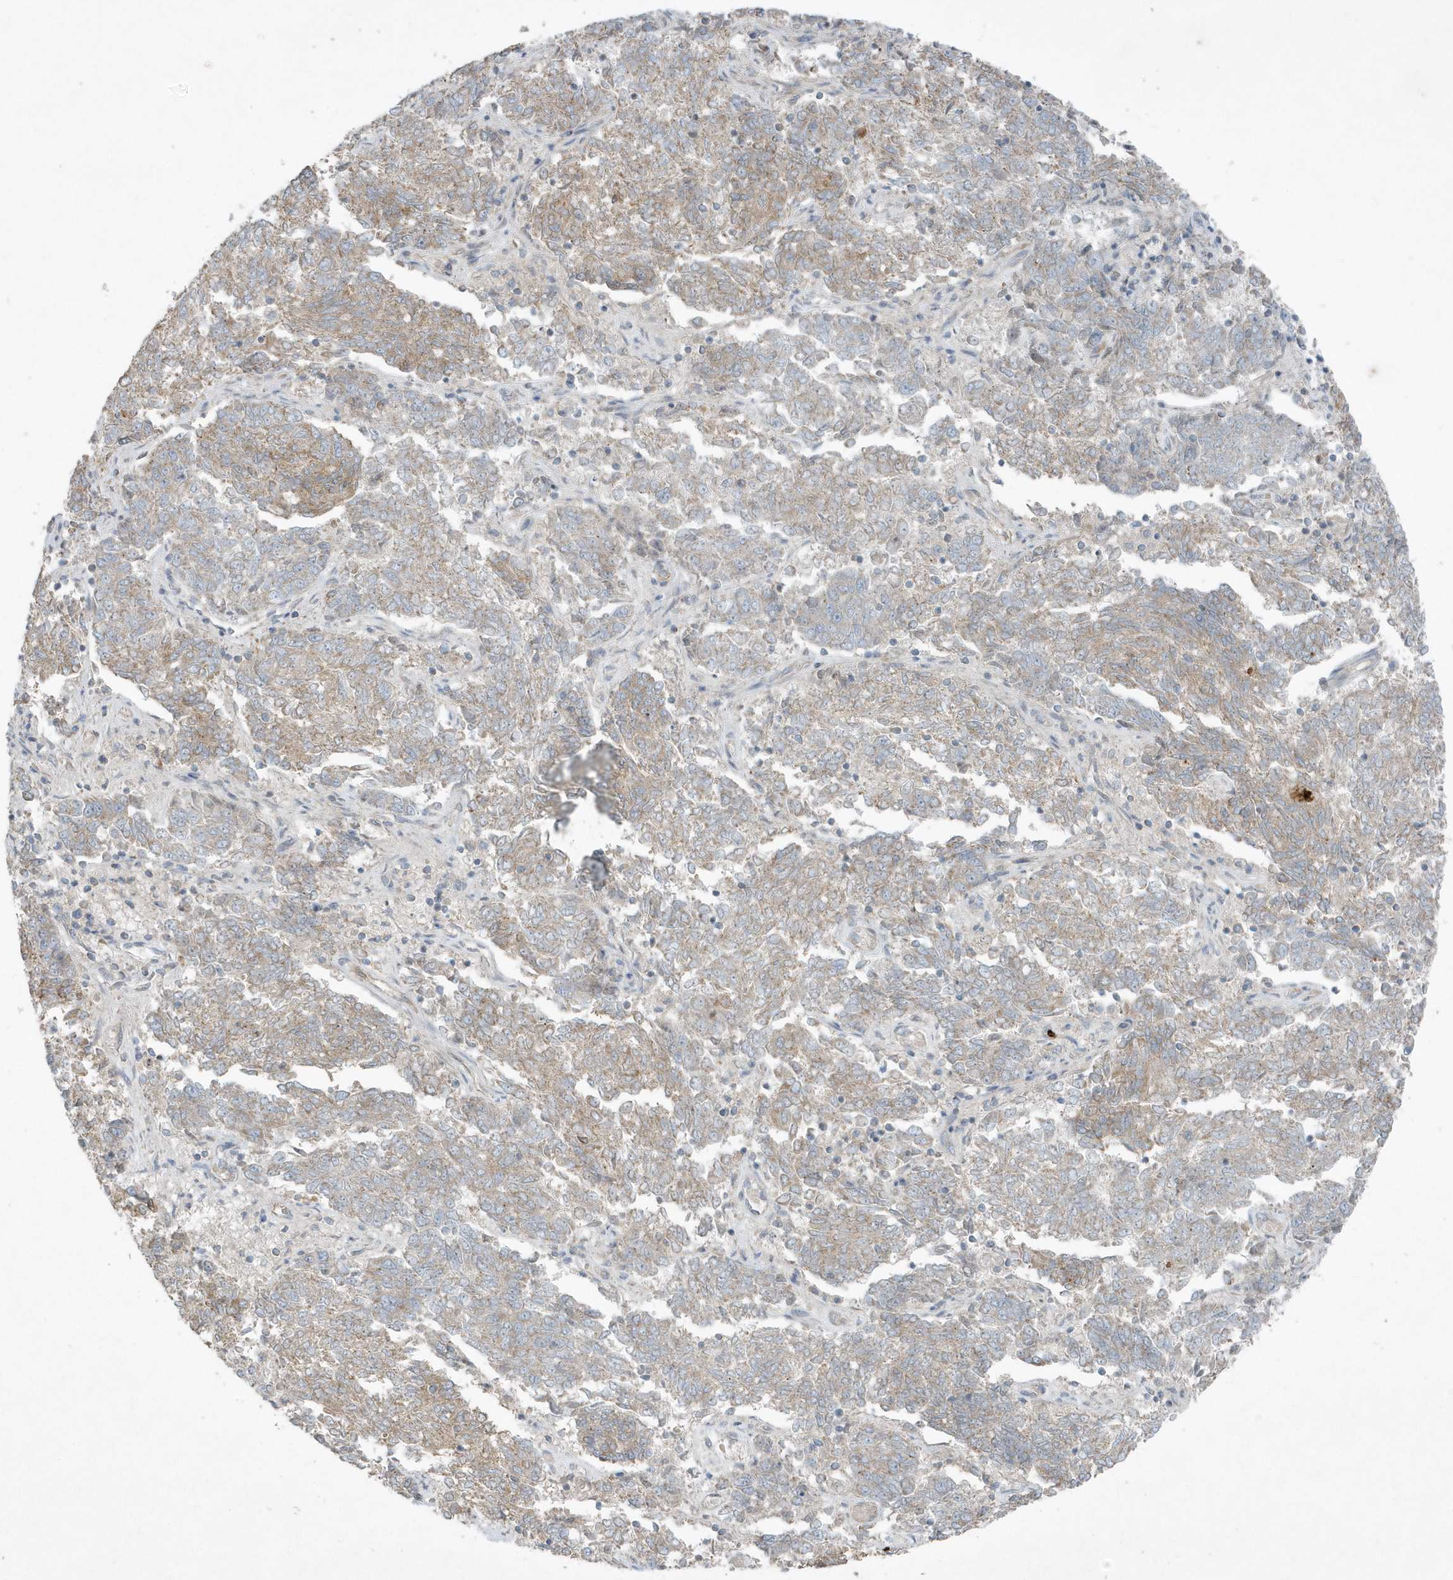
{"staining": {"intensity": "weak", "quantity": "25%-75%", "location": "cytoplasmic/membranous"}, "tissue": "endometrial cancer", "cell_type": "Tumor cells", "image_type": "cancer", "snomed": [{"axis": "morphology", "description": "Adenocarcinoma, NOS"}, {"axis": "topography", "description": "Endometrium"}], "caption": "Endometrial adenocarcinoma stained with DAB (3,3'-diaminobenzidine) immunohistochemistry reveals low levels of weak cytoplasmic/membranous positivity in approximately 25%-75% of tumor cells.", "gene": "SLC38A2", "patient": {"sex": "female", "age": 80}}